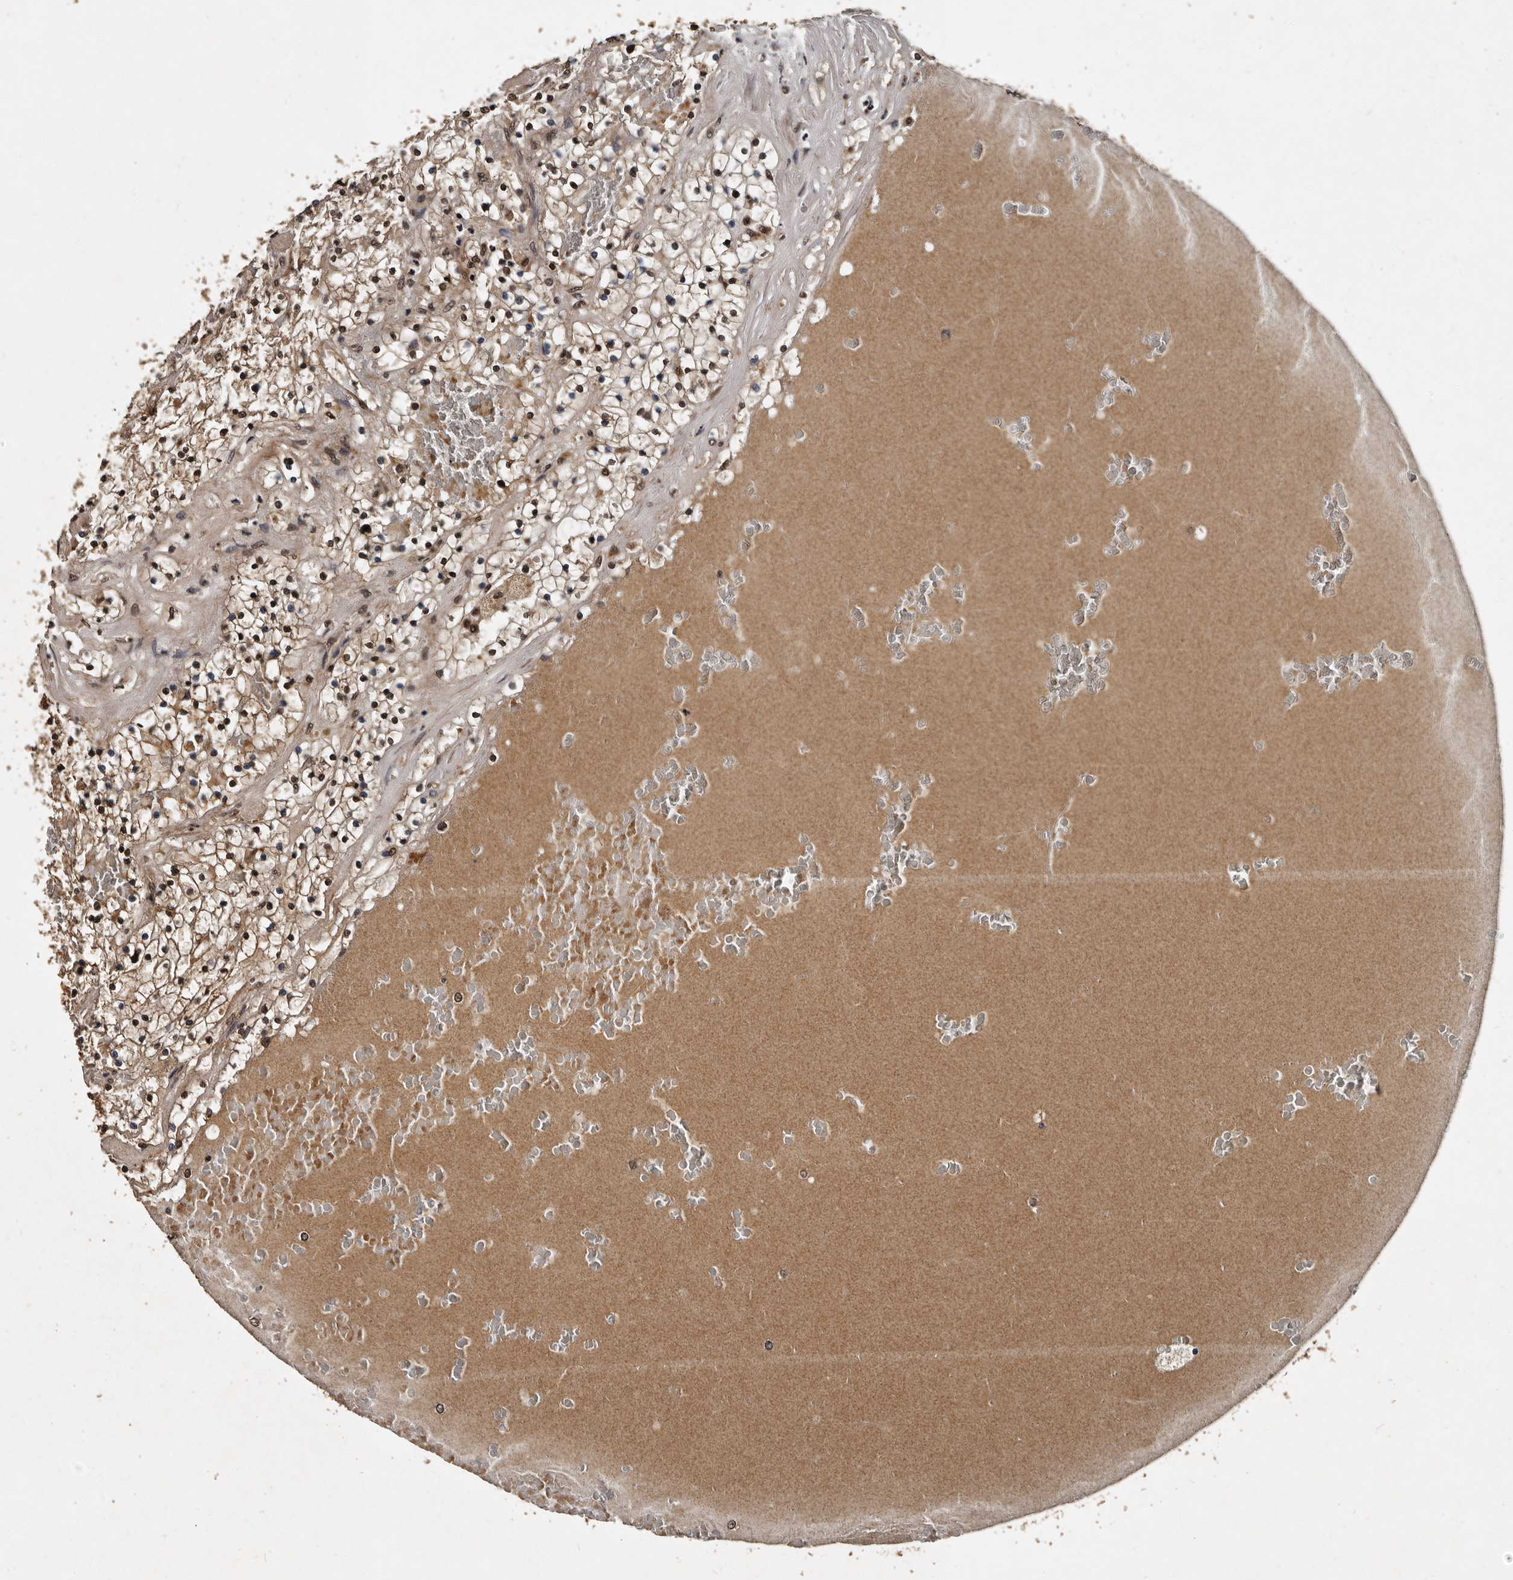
{"staining": {"intensity": "moderate", "quantity": ">75%", "location": "cytoplasmic/membranous,nuclear"}, "tissue": "renal cancer", "cell_type": "Tumor cells", "image_type": "cancer", "snomed": [{"axis": "morphology", "description": "Normal tissue, NOS"}, {"axis": "morphology", "description": "Adenocarcinoma, NOS"}, {"axis": "topography", "description": "Kidney"}], "caption": "This photomicrograph reveals immunohistochemistry staining of renal cancer (adenocarcinoma), with medium moderate cytoplasmic/membranous and nuclear staining in approximately >75% of tumor cells.", "gene": "CPNE3", "patient": {"sex": "male", "age": 68}}